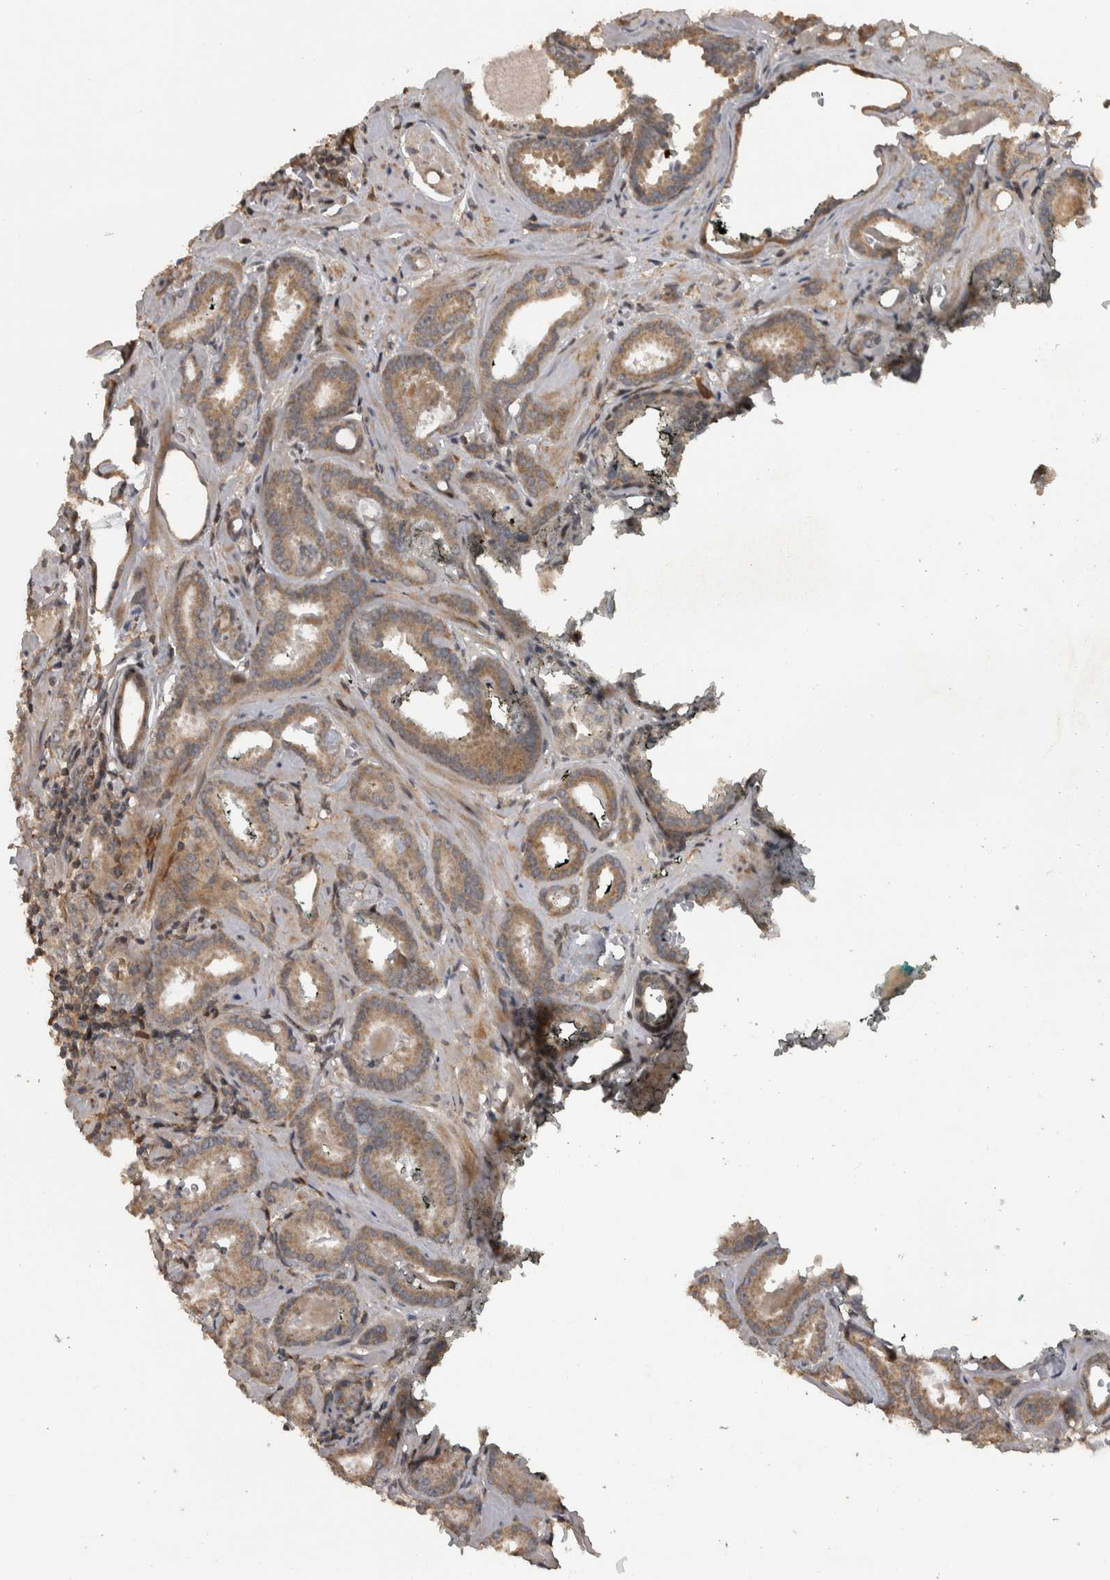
{"staining": {"intensity": "moderate", "quantity": ">75%", "location": "cytoplasmic/membranous"}, "tissue": "prostate cancer", "cell_type": "Tumor cells", "image_type": "cancer", "snomed": [{"axis": "morphology", "description": "Adenocarcinoma, Low grade"}, {"axis": "topography", "description": "Prostate"}], "caption": "Prostate cancer stained for a protein demonstrates moderate cytoplasmic/membranous positivity in tumor cells. (DAB (3,3'-diaminobenzidine) IHC, brown staining for protein, blue staining for nuclei).", "gene": "ERAL1", "patient": {"sex": "male", "age": 53}}